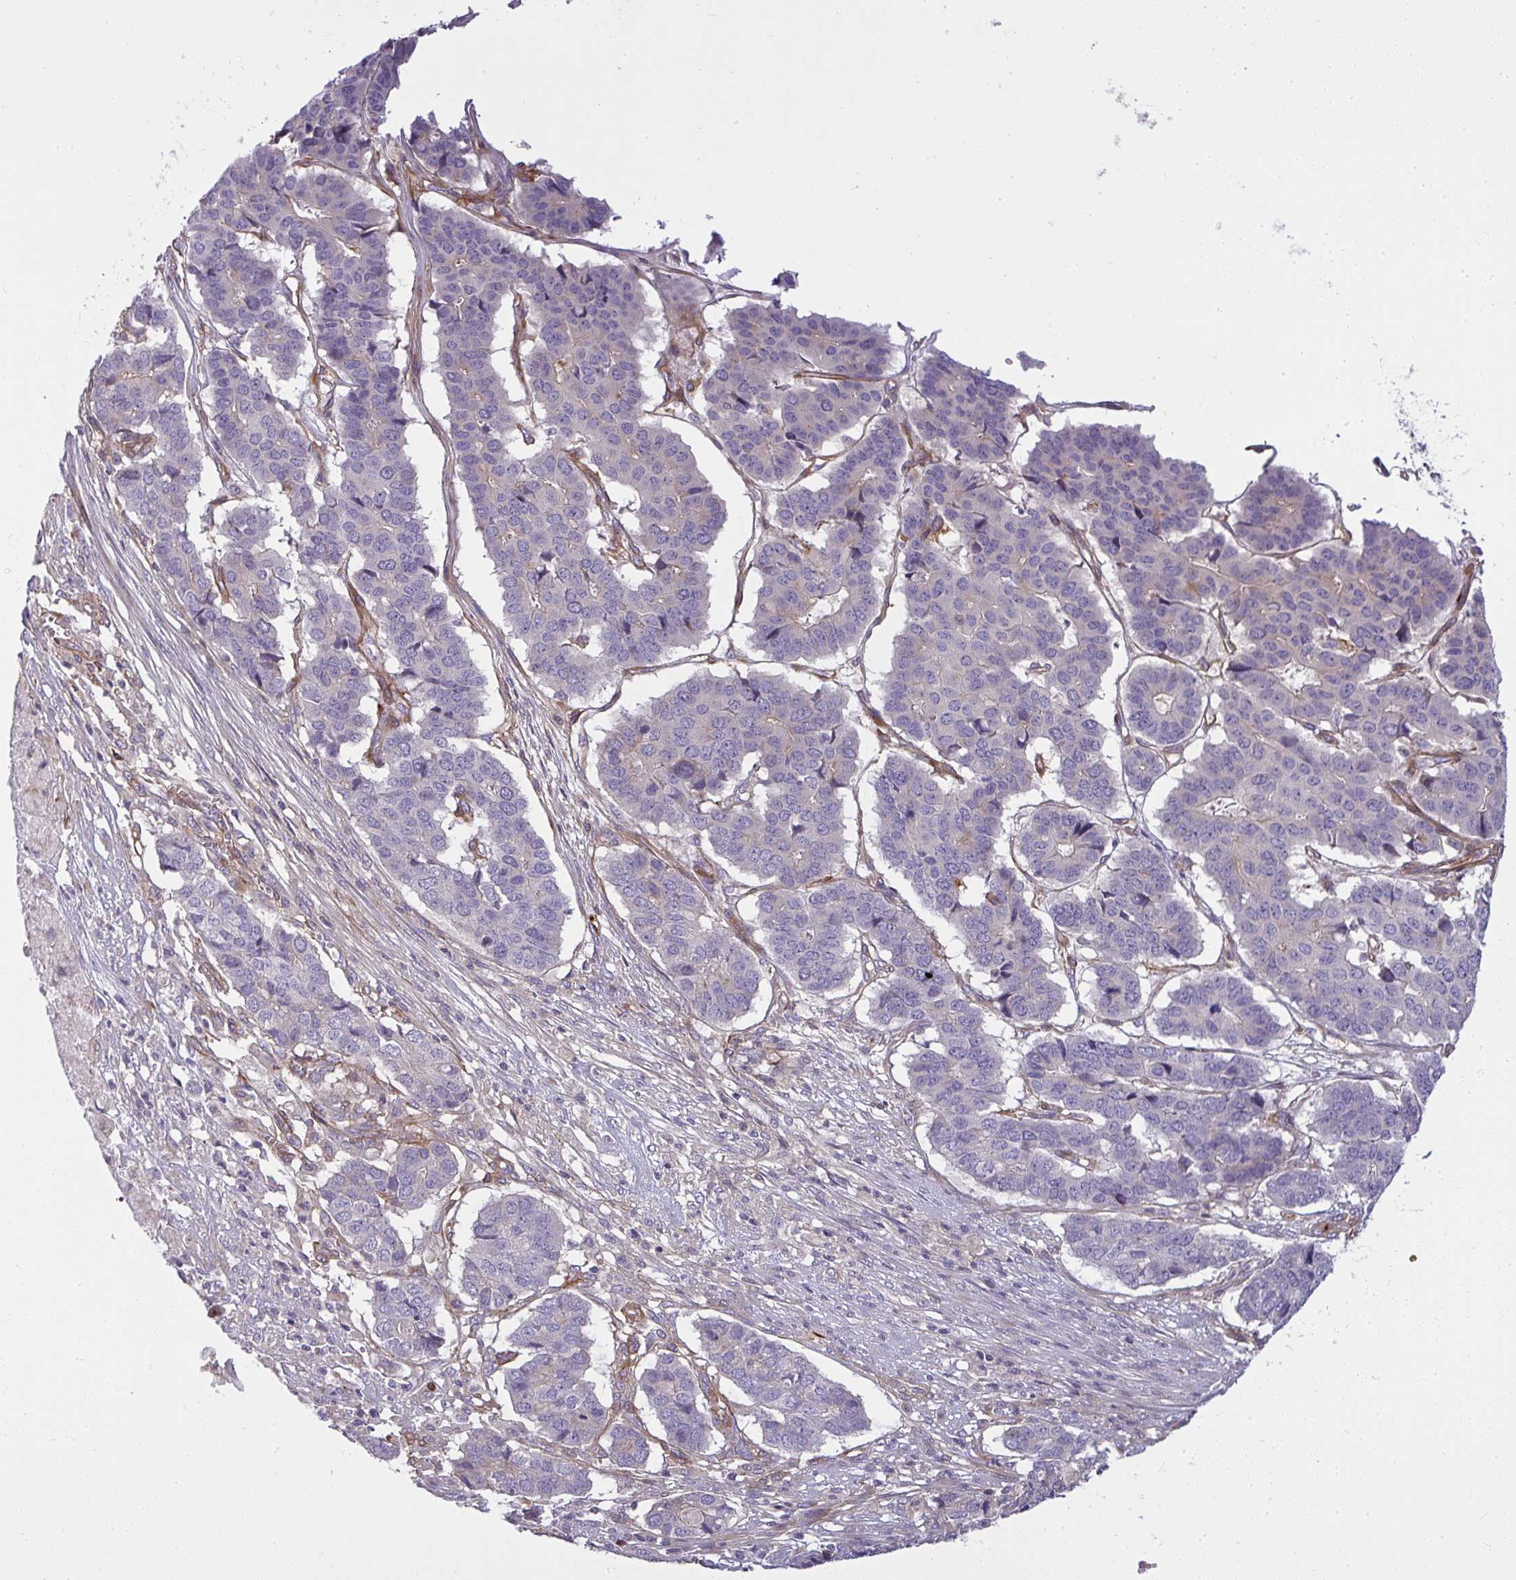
{"staining": {"intensity": "negative", "quantity": "none", "location": "none"}, "tissue": "pancreatic cancer", "cell_type": "Tumor cells", "image_type": "cancer", "snomed": [{"axis": "morphology", "description": "Adenocarcinoma, NOS"}, {"axis": "topography", "description": "Pancreas"}], "caption": "This is a histopathology image of immunohistochemistry (IHC) staining of pancreatic adenocarcinoma, which shows no staining in tumor cells.", "gene": "IFIT3", "patient": {"sex": "male", "age": 50}}